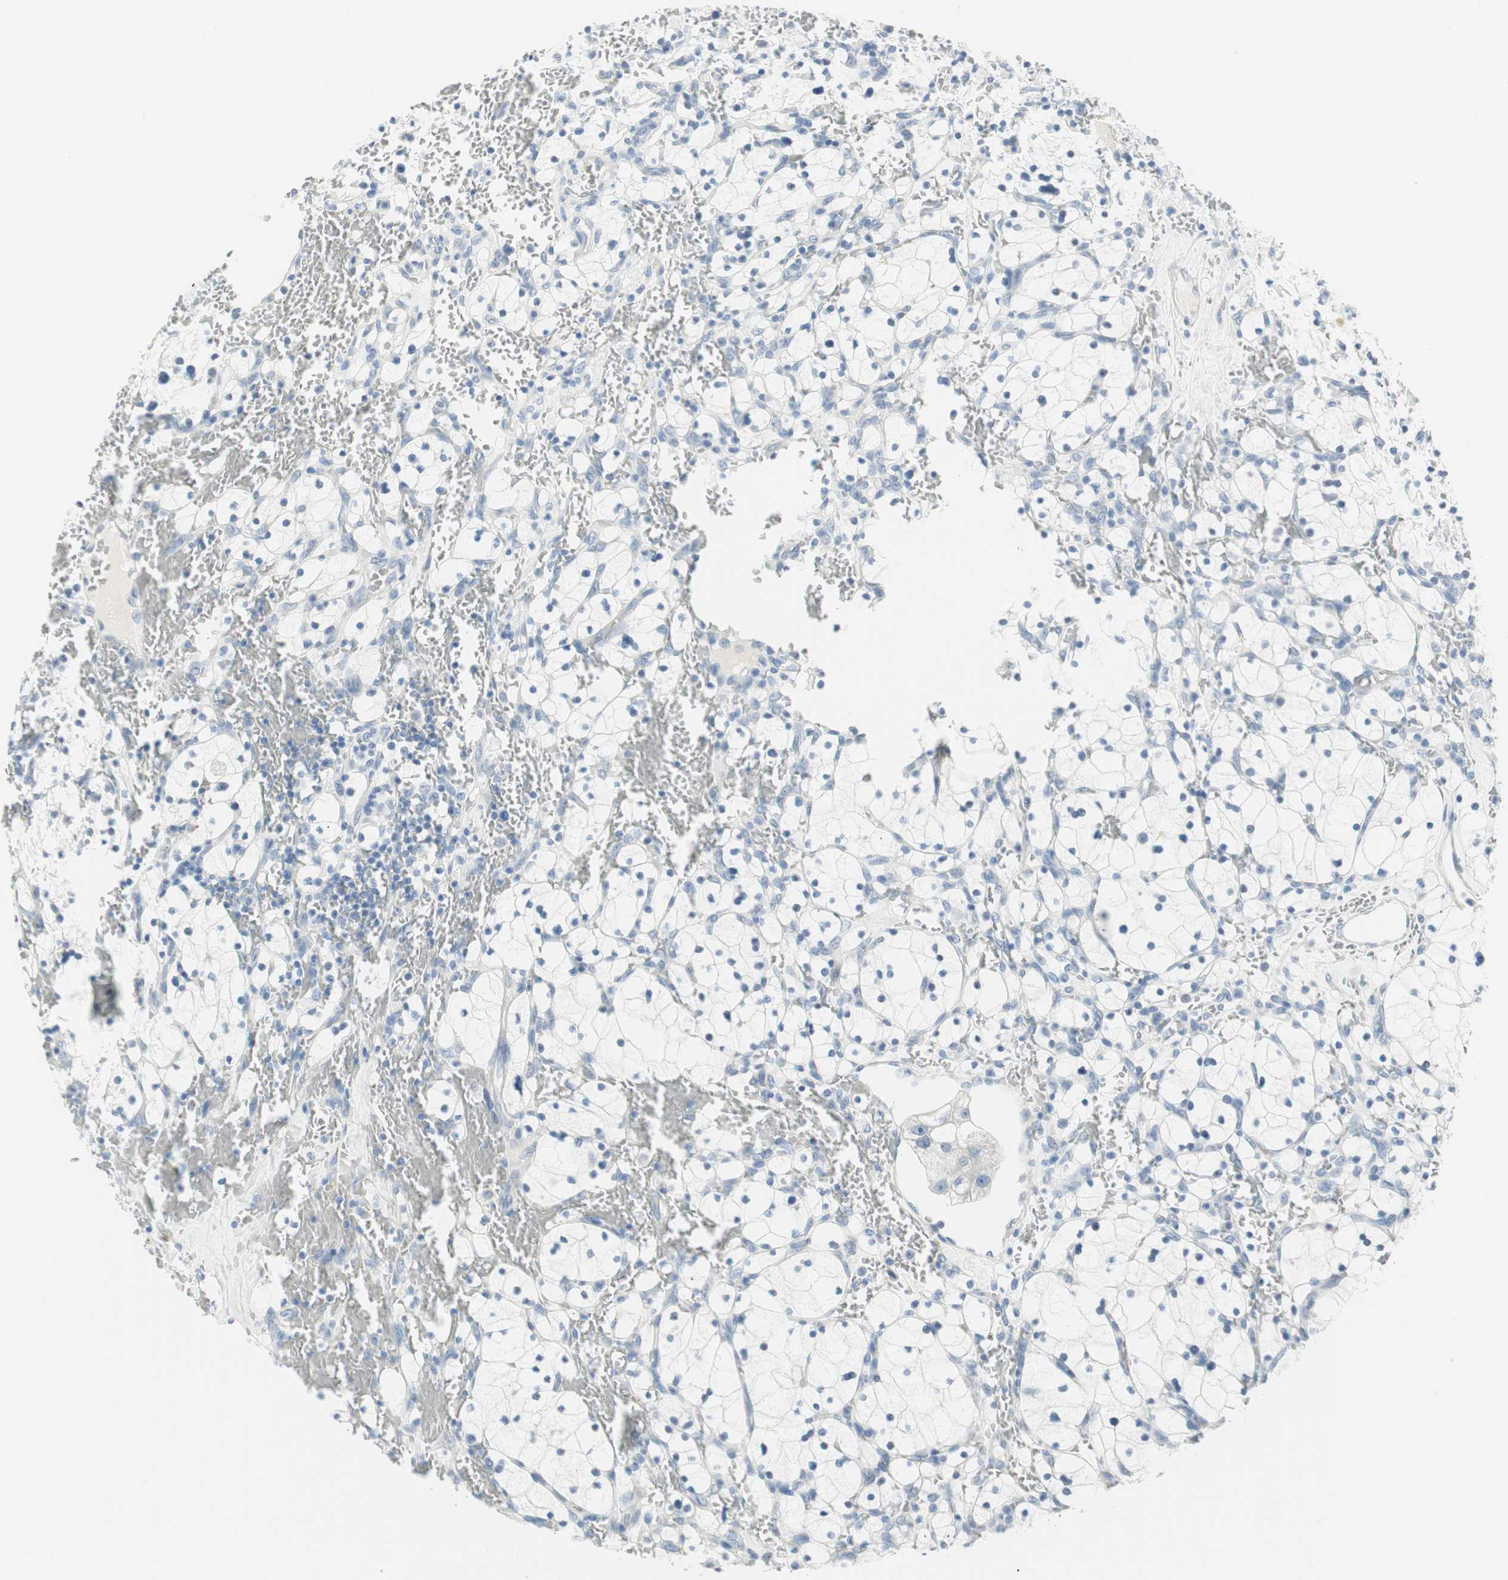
{"staining": {"intensity": "negative", "quantity": "none", "location": "none"}, "tissue": "renal cancer", "cell_type": "Tumor cells", "image_type": "cancer", "snomed": [{"axis": "morphology", "description": "Adenocarcinoma, NOS"}, {"axis": "topography", "description": "Kidney"}], "caption": "High power microscopy image of an immunohistochemistry (IHC) photomicrograph of renal cancer, revealing no significant positivity in tumor cells.", "gene": "MLLT10", "patient": {"sex": "female", "age": 83}}